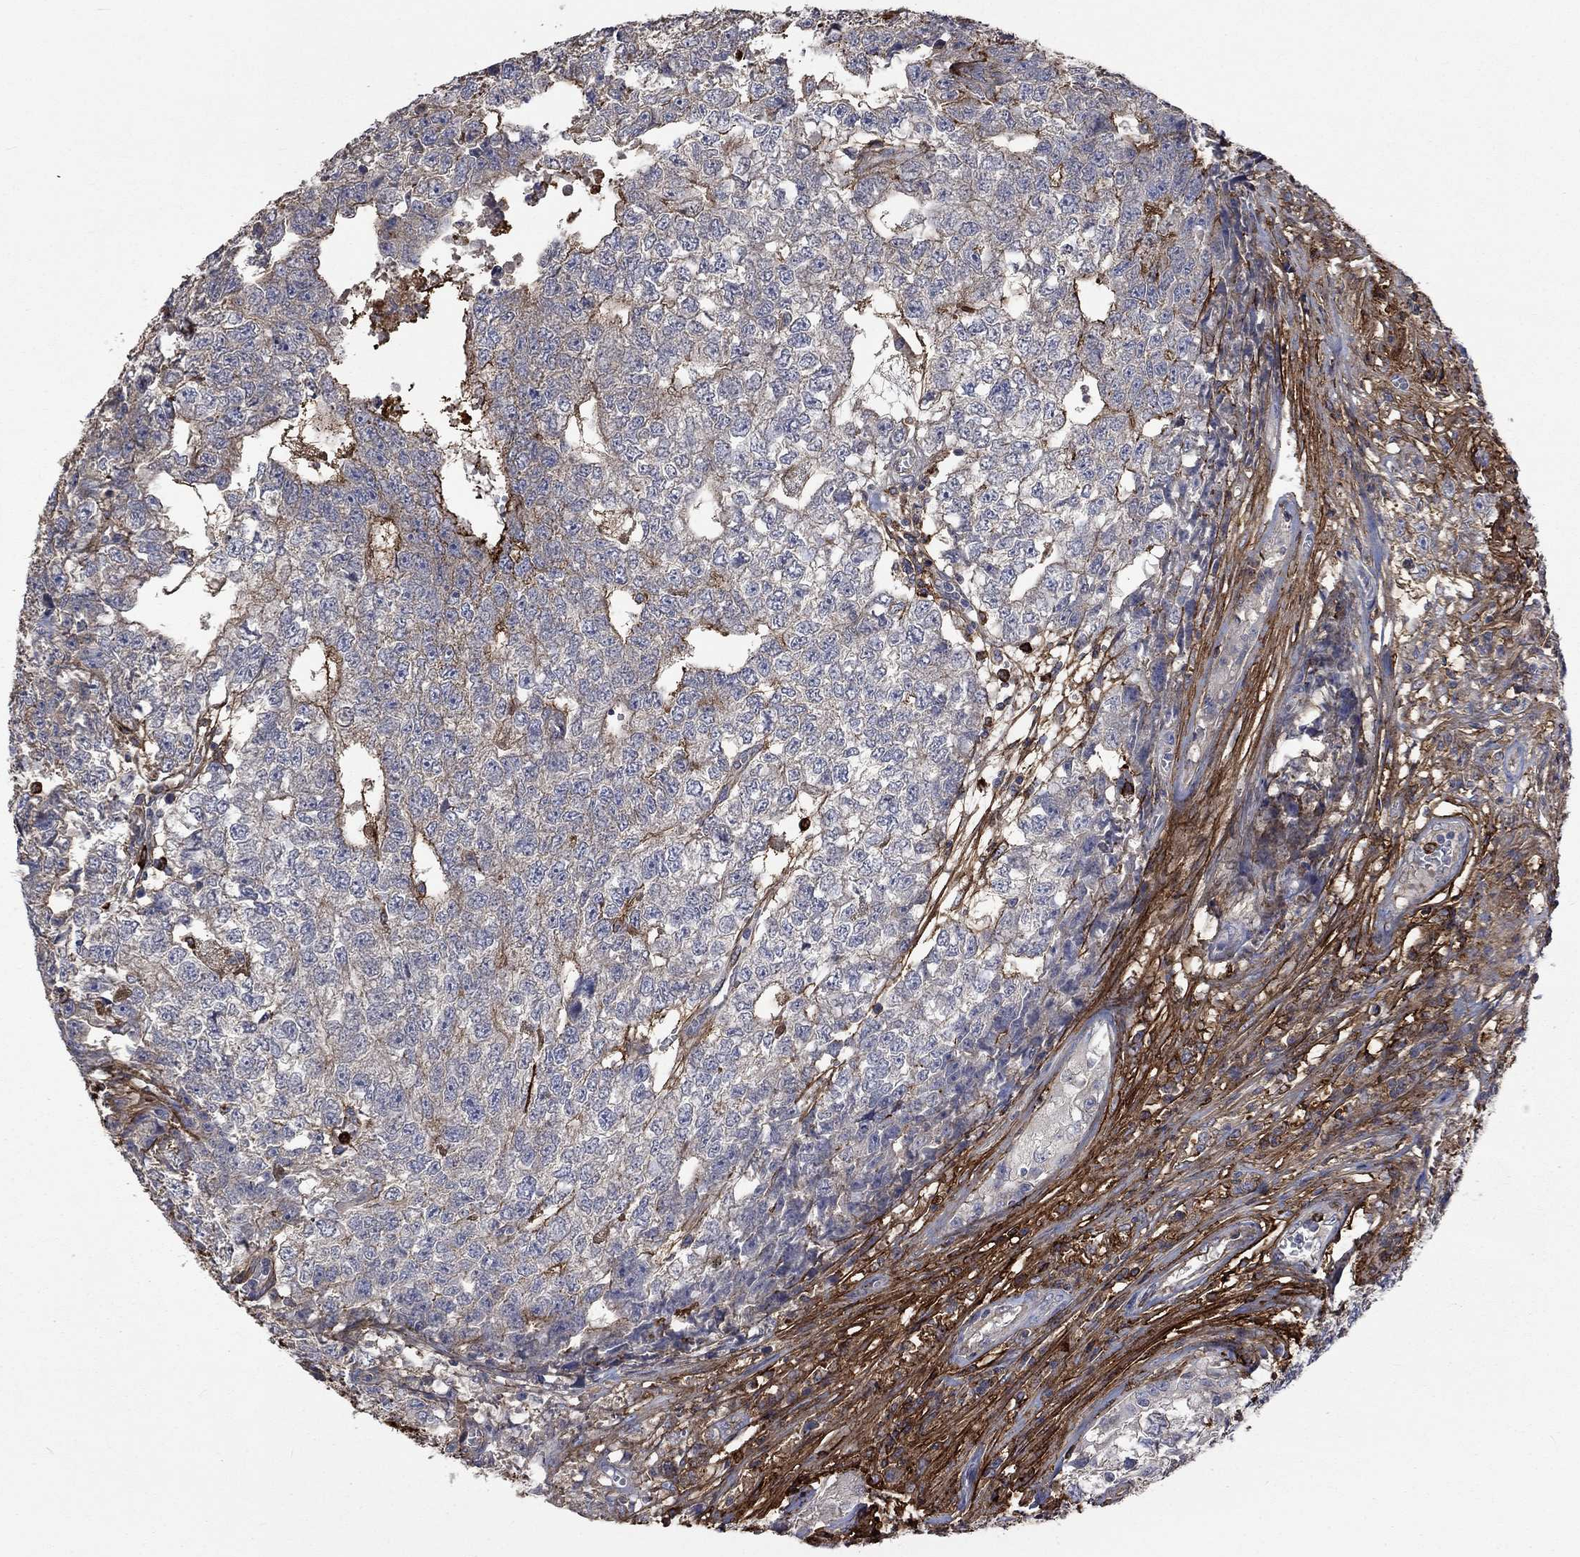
{"staining": {"intensity": "negative", "quantity": "none", "location": "none"}, "tissue": "testis cancer", "cell_type": "Tumor cells", "image_type": "cancer", "snomed": [{"axis": "morphology", "description": "Seminoma, NOS"}, {"axis": "morphology", "description": "Carcinoma, Embryonal, NOS"}, {"axis": "topography", "description": "Testis"}], "caption": "IHC photomicrograph of human testis embryonal carcinoma stained for a protein (brown), which reveals no positivity in tumor cells.", "gene": "VCAN", "patient": {"sex": "male", "age": 22}}